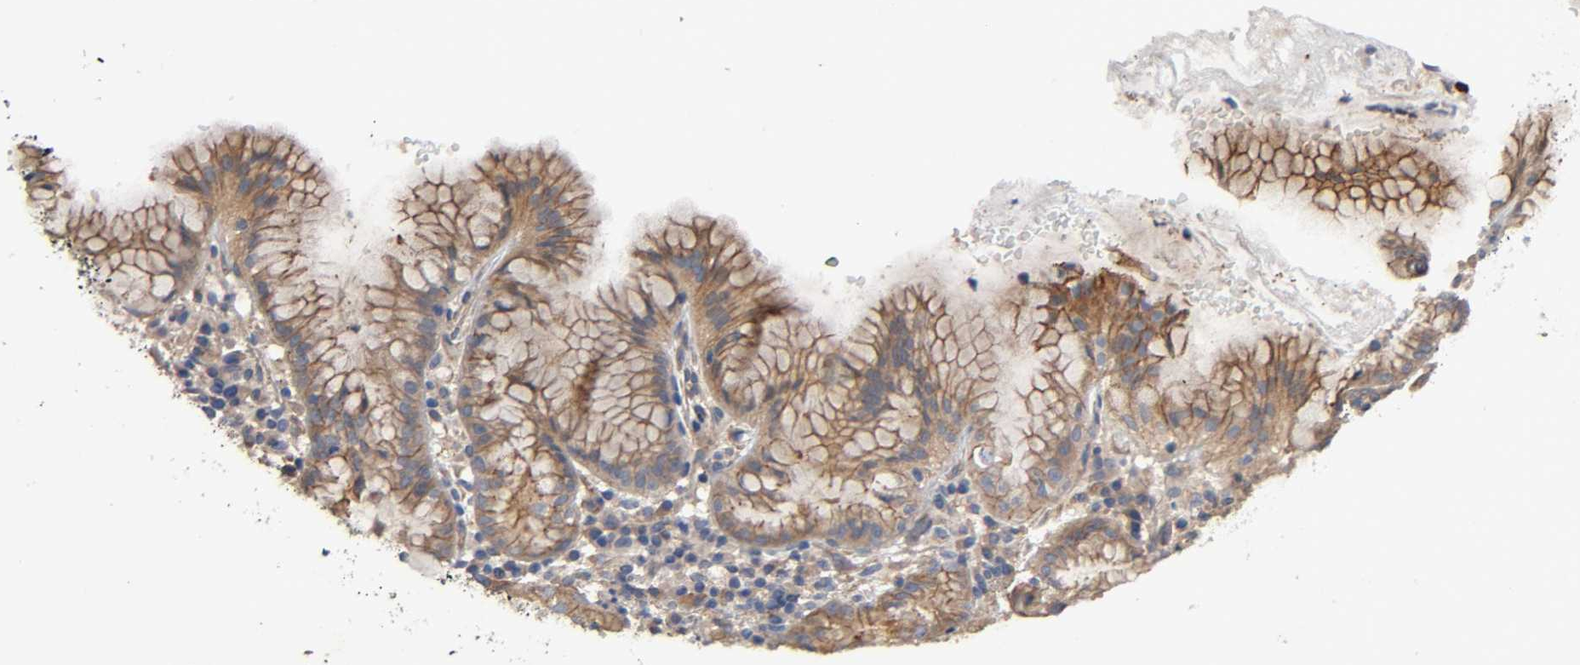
{"staining": {"intensity": "moderate", "quantity": ">75%", "location": "cytoplasmic/membranous"}, "tissue": "stomach", "cell_type": "Glandular cells", "image_type": "normal", "snomed": [{"axis": "morphology", "description": "Normal tissue, NOS"}, {"axis": "topography", "description": "Stomach"}, {"axis": "topography", "description": "Stomach, lower"}], "caption": "About >75% of glandular cells in unremarkable human stomach show moderate cytoplasmic/membranous protein expression as visualized by brown immunohistochemical staining.", "gene": "MARS1", "patient": {"sex": "female", "age": 75}}